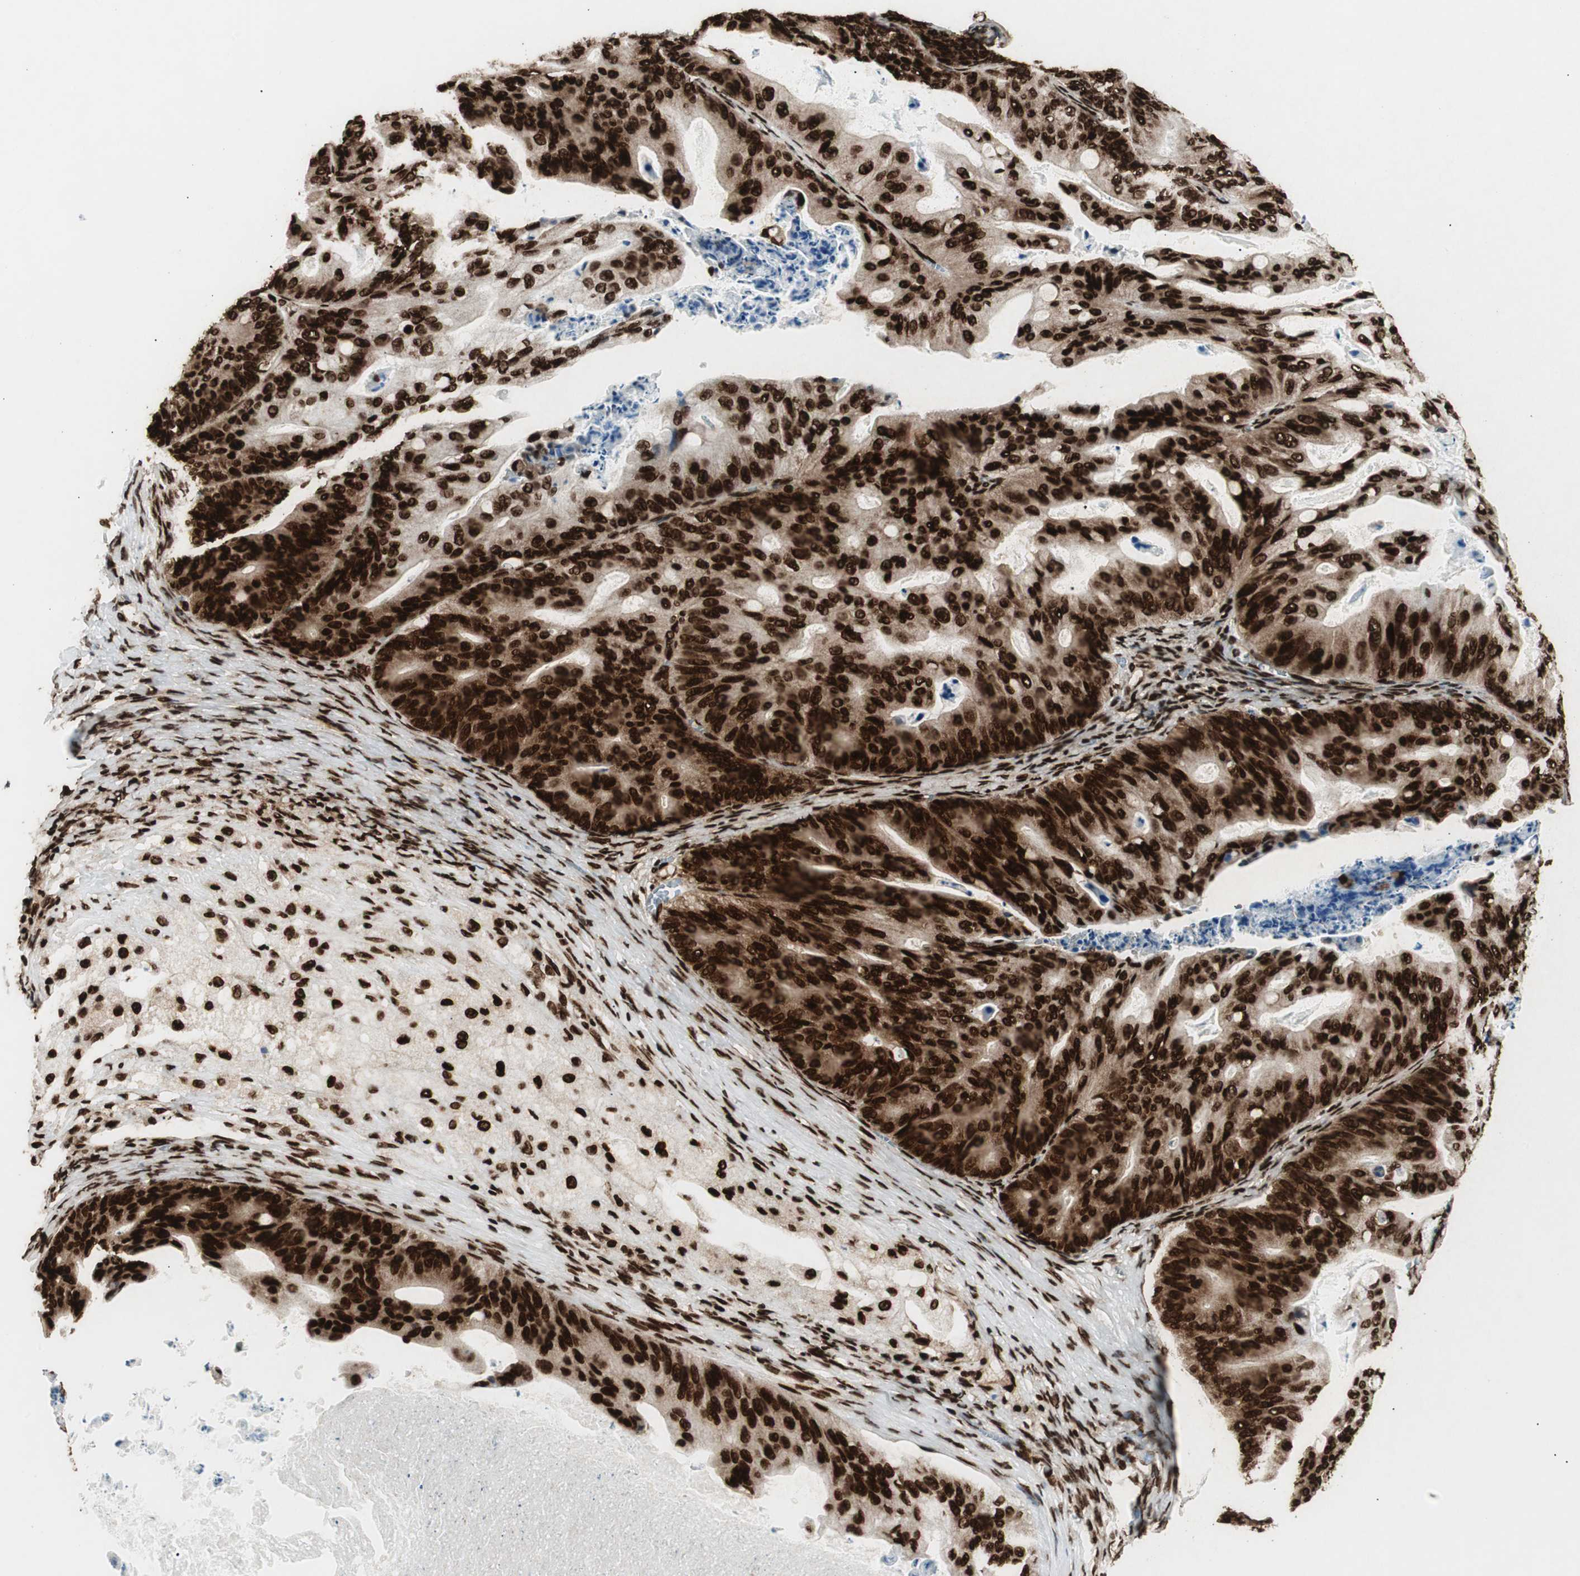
{"staining": {"intensity": "strong", "quantity": ">75%", "location": "cytoplasmic/membranous,nuclear"}, "tissue": "ovarian cancer", "cell_type": "Tumor cells", "image_type": "cancer", "snomed": [{"axis": "morphology", "description": "Cystadenocarcinoma, mucinous, NOS"}, {"axis": "topography", "description": "Ovary"}], "caption": "The photomicrograph exhibits staining of ovarian cancer (mucinous cystadenocarcinoma), revealing strong cytoplasmic/membranous and nuclear protein staining (brown color) within tumor cells.", "gene": "EWSR1", "patient": {"sex": "female", "age": 36}}